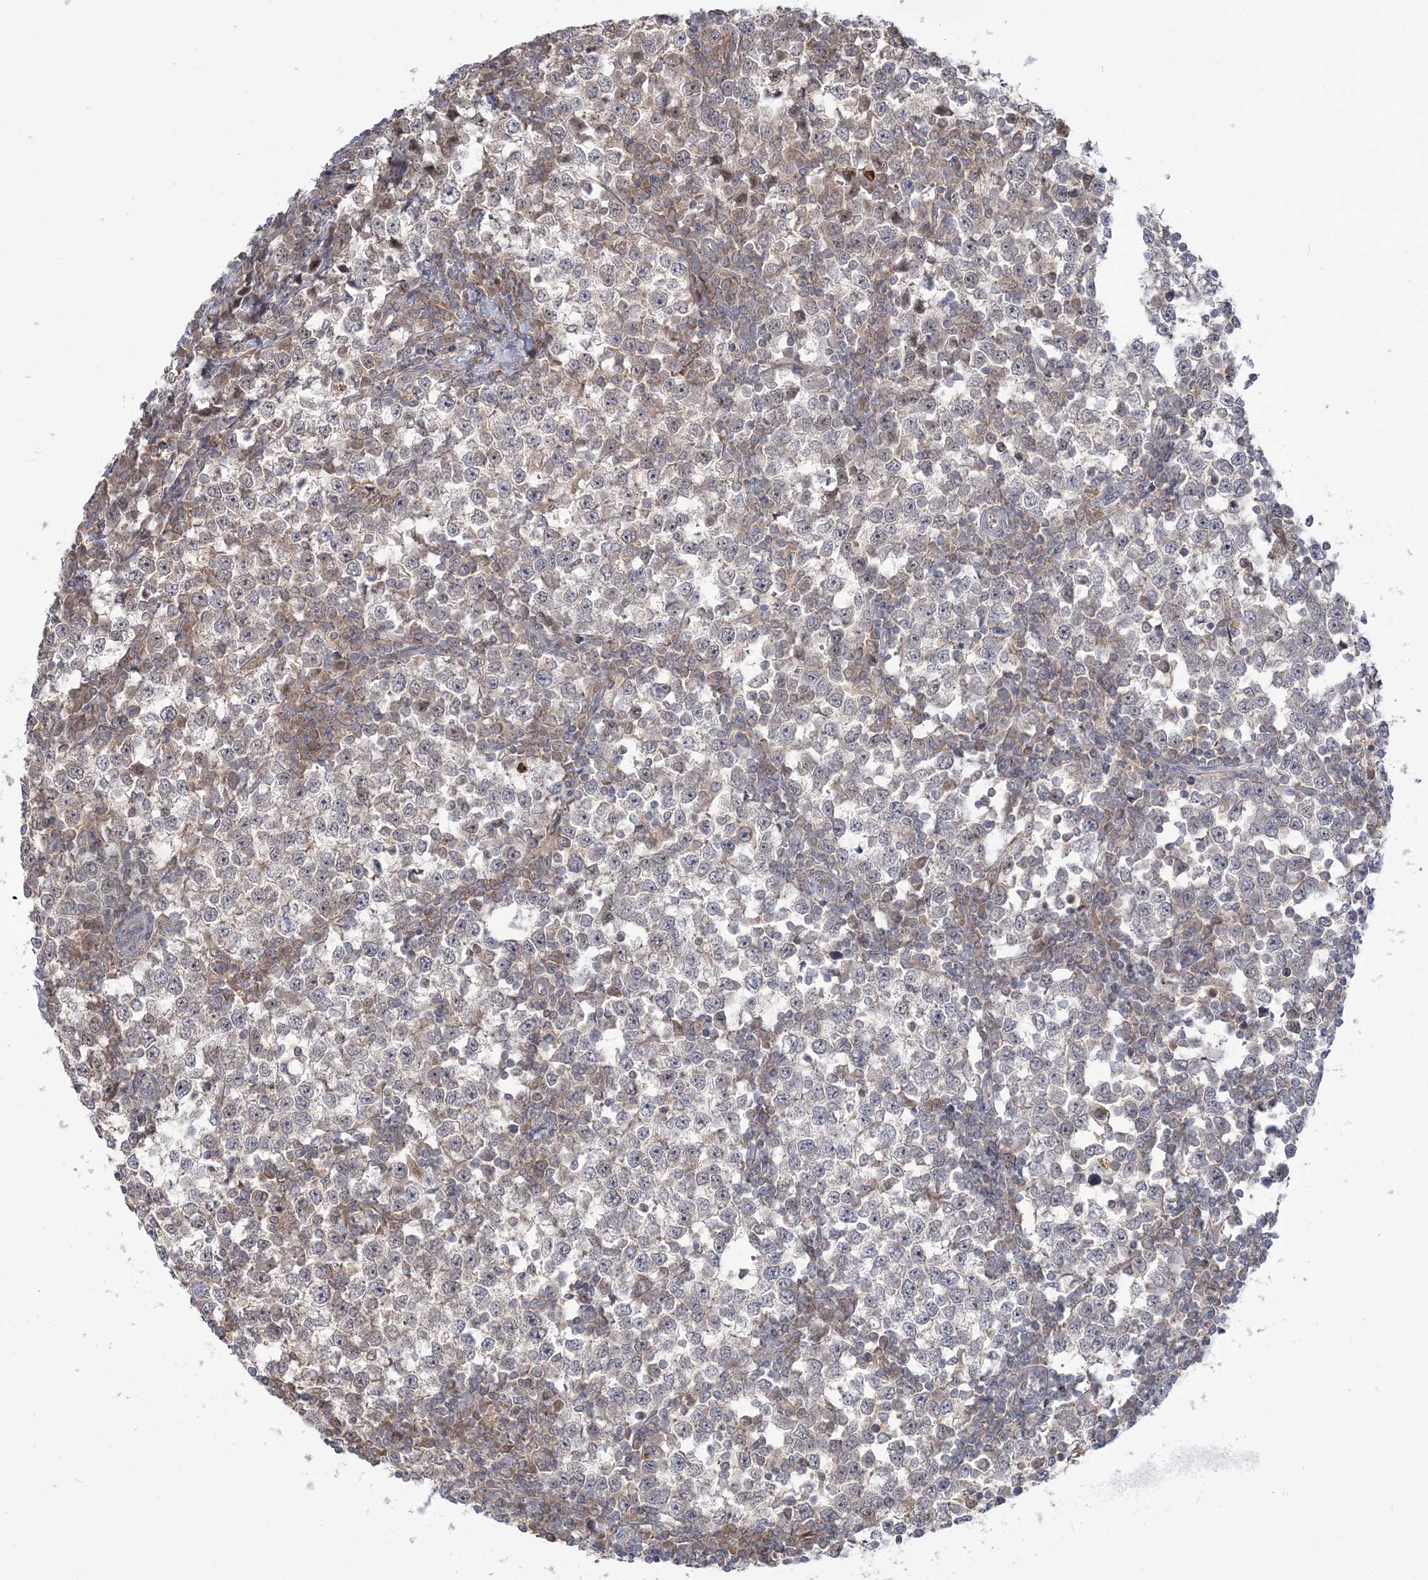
{"staining": {"intensity": "negative", "quantity": "none", "location": "none"}, "tissue": "testis cancer", "cell_type": "Tumor cells", "image_type": "cancer", "snomed": [{"axis": "morphology", "description": "Seminoma, NOS"}, {"axis": "topography", "description": "Testis"}], "caption": "Immunohistochemistry histopathology image of human testis cancer (seminoma) stained for a protein (brown), which exhibits no positivity in tumor cells. The staining was performed using DAB to visualize the protein expression in brown, while the nuclei were stained in blue with hematoxylin (Magnification: 20x).", "gene": "THADA", "patient": {"sex": "male", "age": 65}}